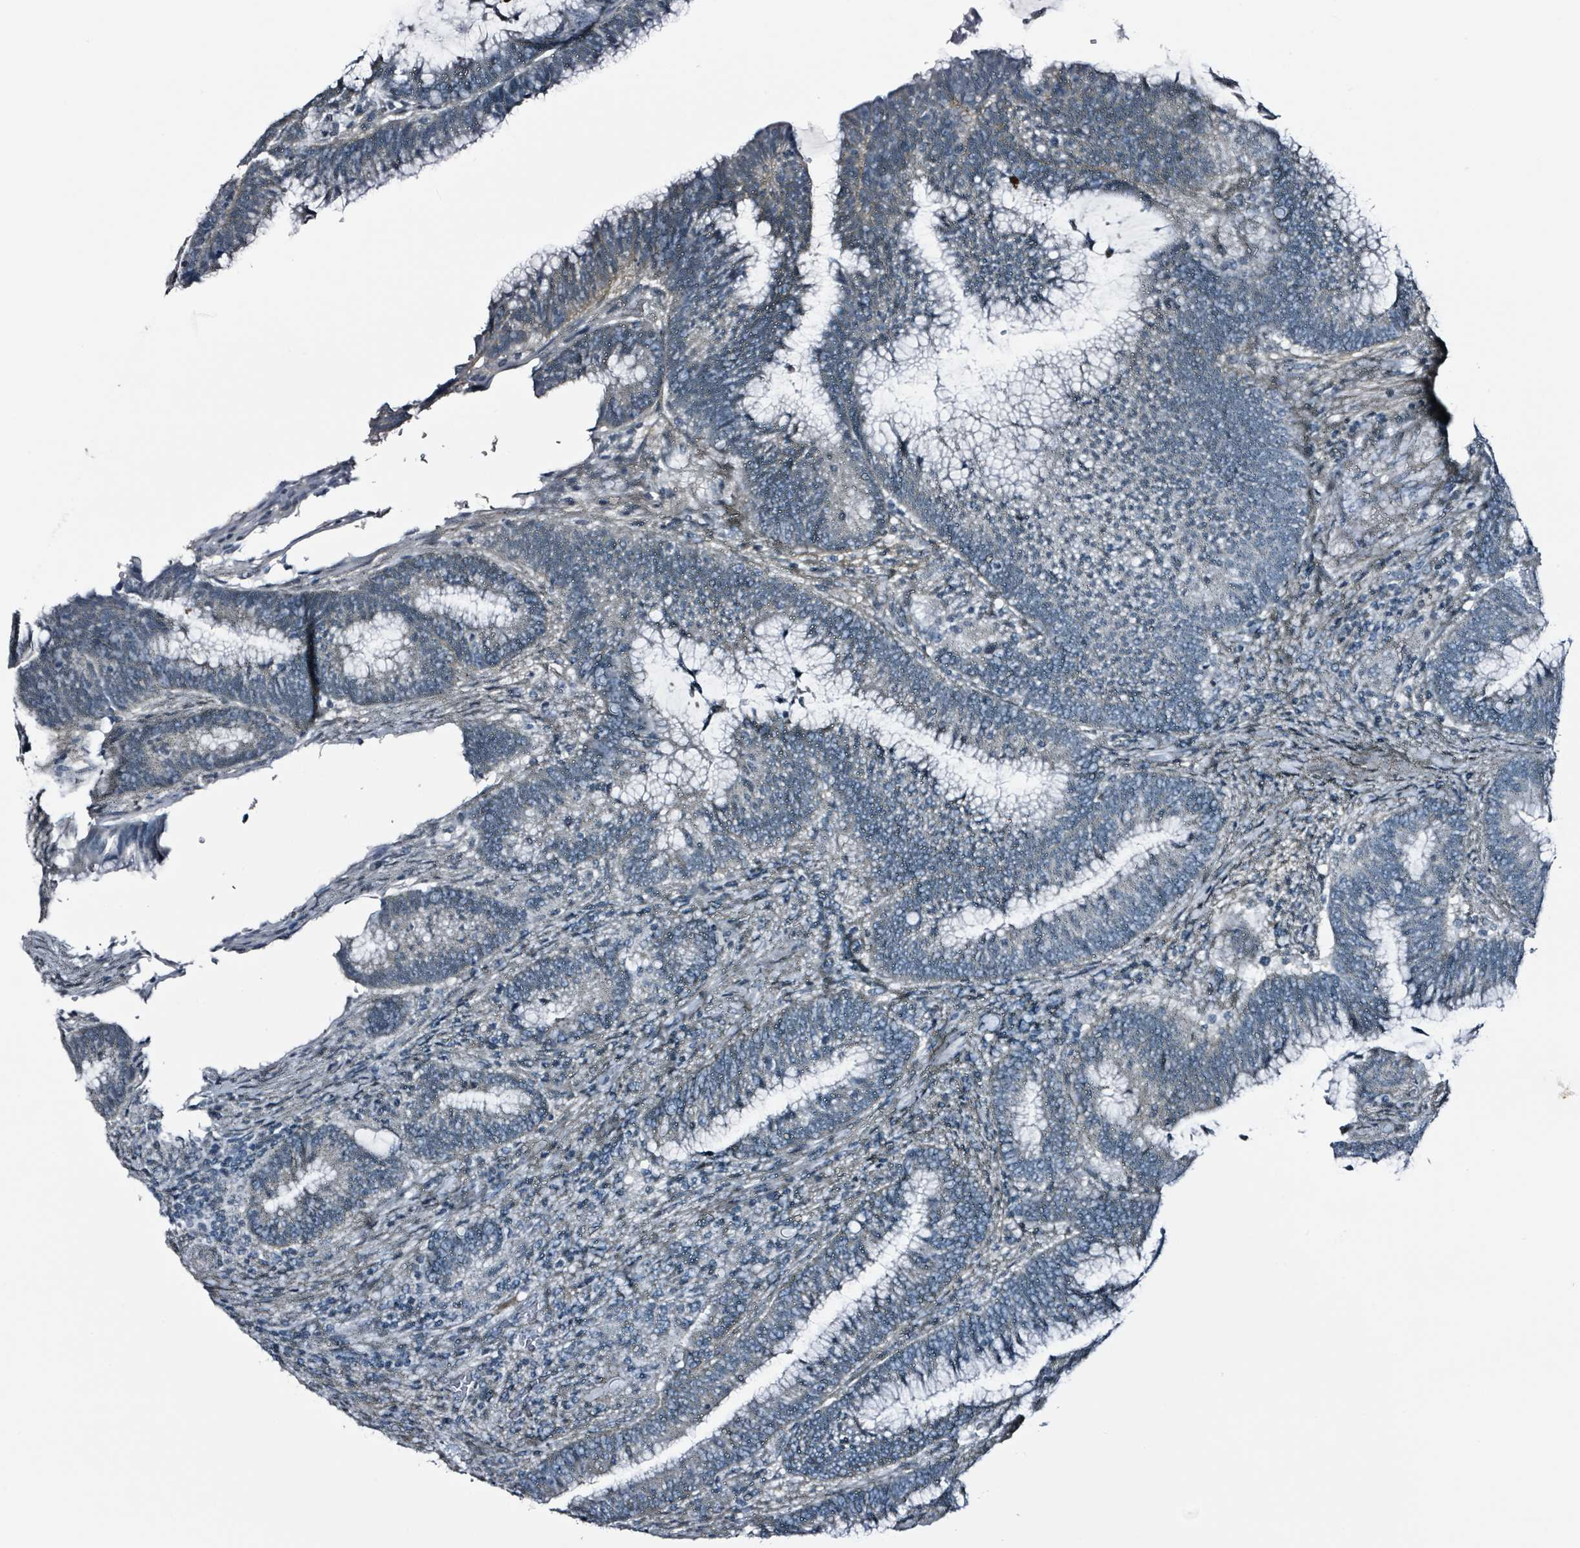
{"staining": {"intensity": "negative", "quantity": "none", "location": "none"}, "tissue": "colorectal cancer", "cell_type": "Tumor cells", "image_type": "cancer", "snomed": [{"axis": "morphology", "description": "Adenocarcinoma, NOS"}, {"axis": "topography", "description": "Rectum"}], "caption": "DAB (3,3'-diaminobenzidine) immunohistochemical staining of human colorectal cancer reveals no significant positivity in tumor cells. (DAB immunohistochemistry, high magnification).", "gene": "CA9", "patient": {"sex": "female", "age": 77}}